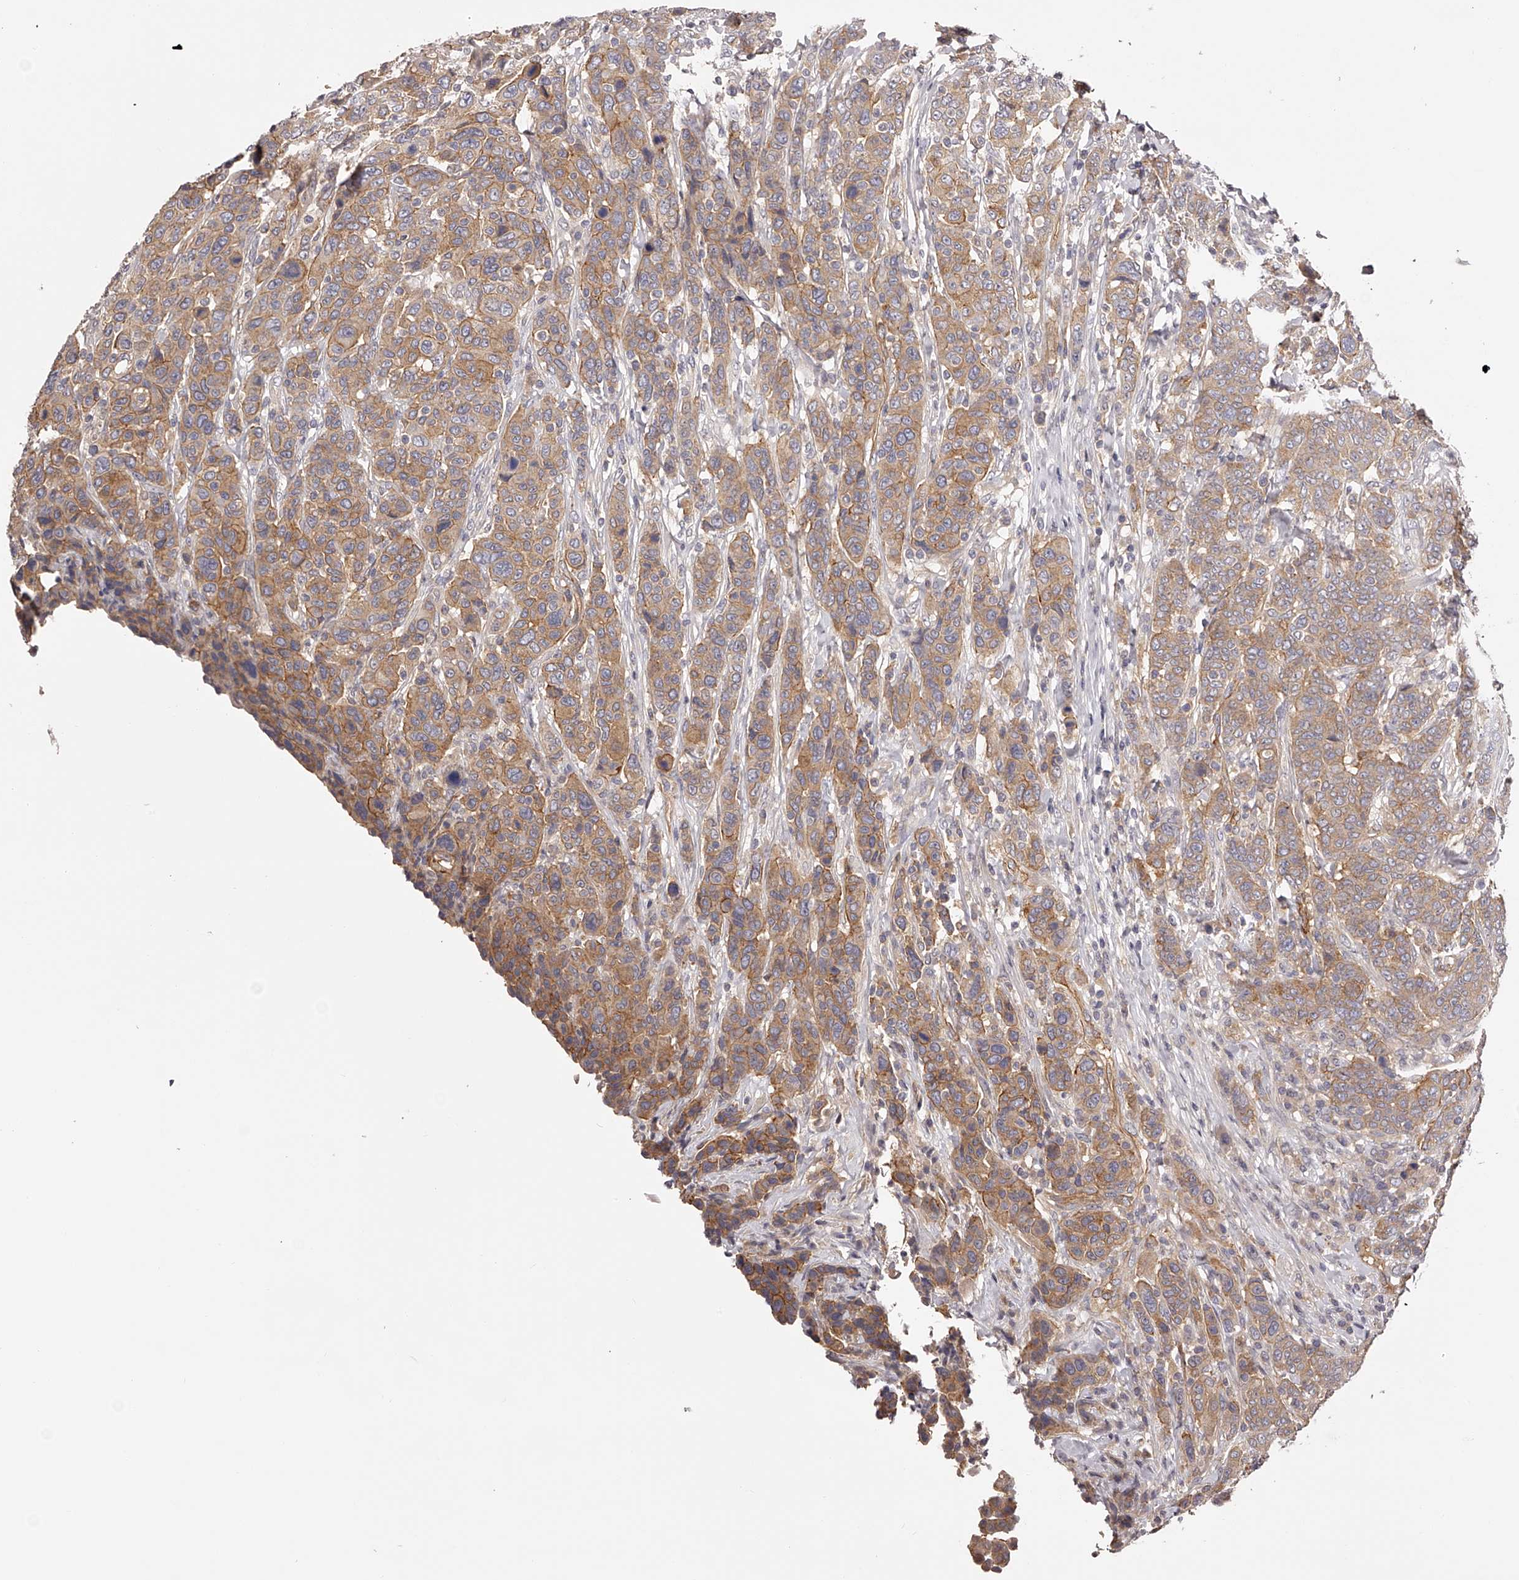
{"staining": {"intensity": "moderate", "quantity": ">75%", "location": "cytoplasmic/membranous"}, "tissue": "breast cancer", "cell_type": "Tumor cells", "image_type": "cancer", "snomed": [{"axis": "morphology", "description": "Duct carcinoma"}, {"axis": "topography", "description": "Breast"}], "caption": "Tumor cells exhibit moderate cytoplasmic/membranous positivity in about >75% of cells in breast cancer (infiltrating ductal carcinoma).", "gene": "LTV1", "patient": {"sex": "female", "age": 37}}